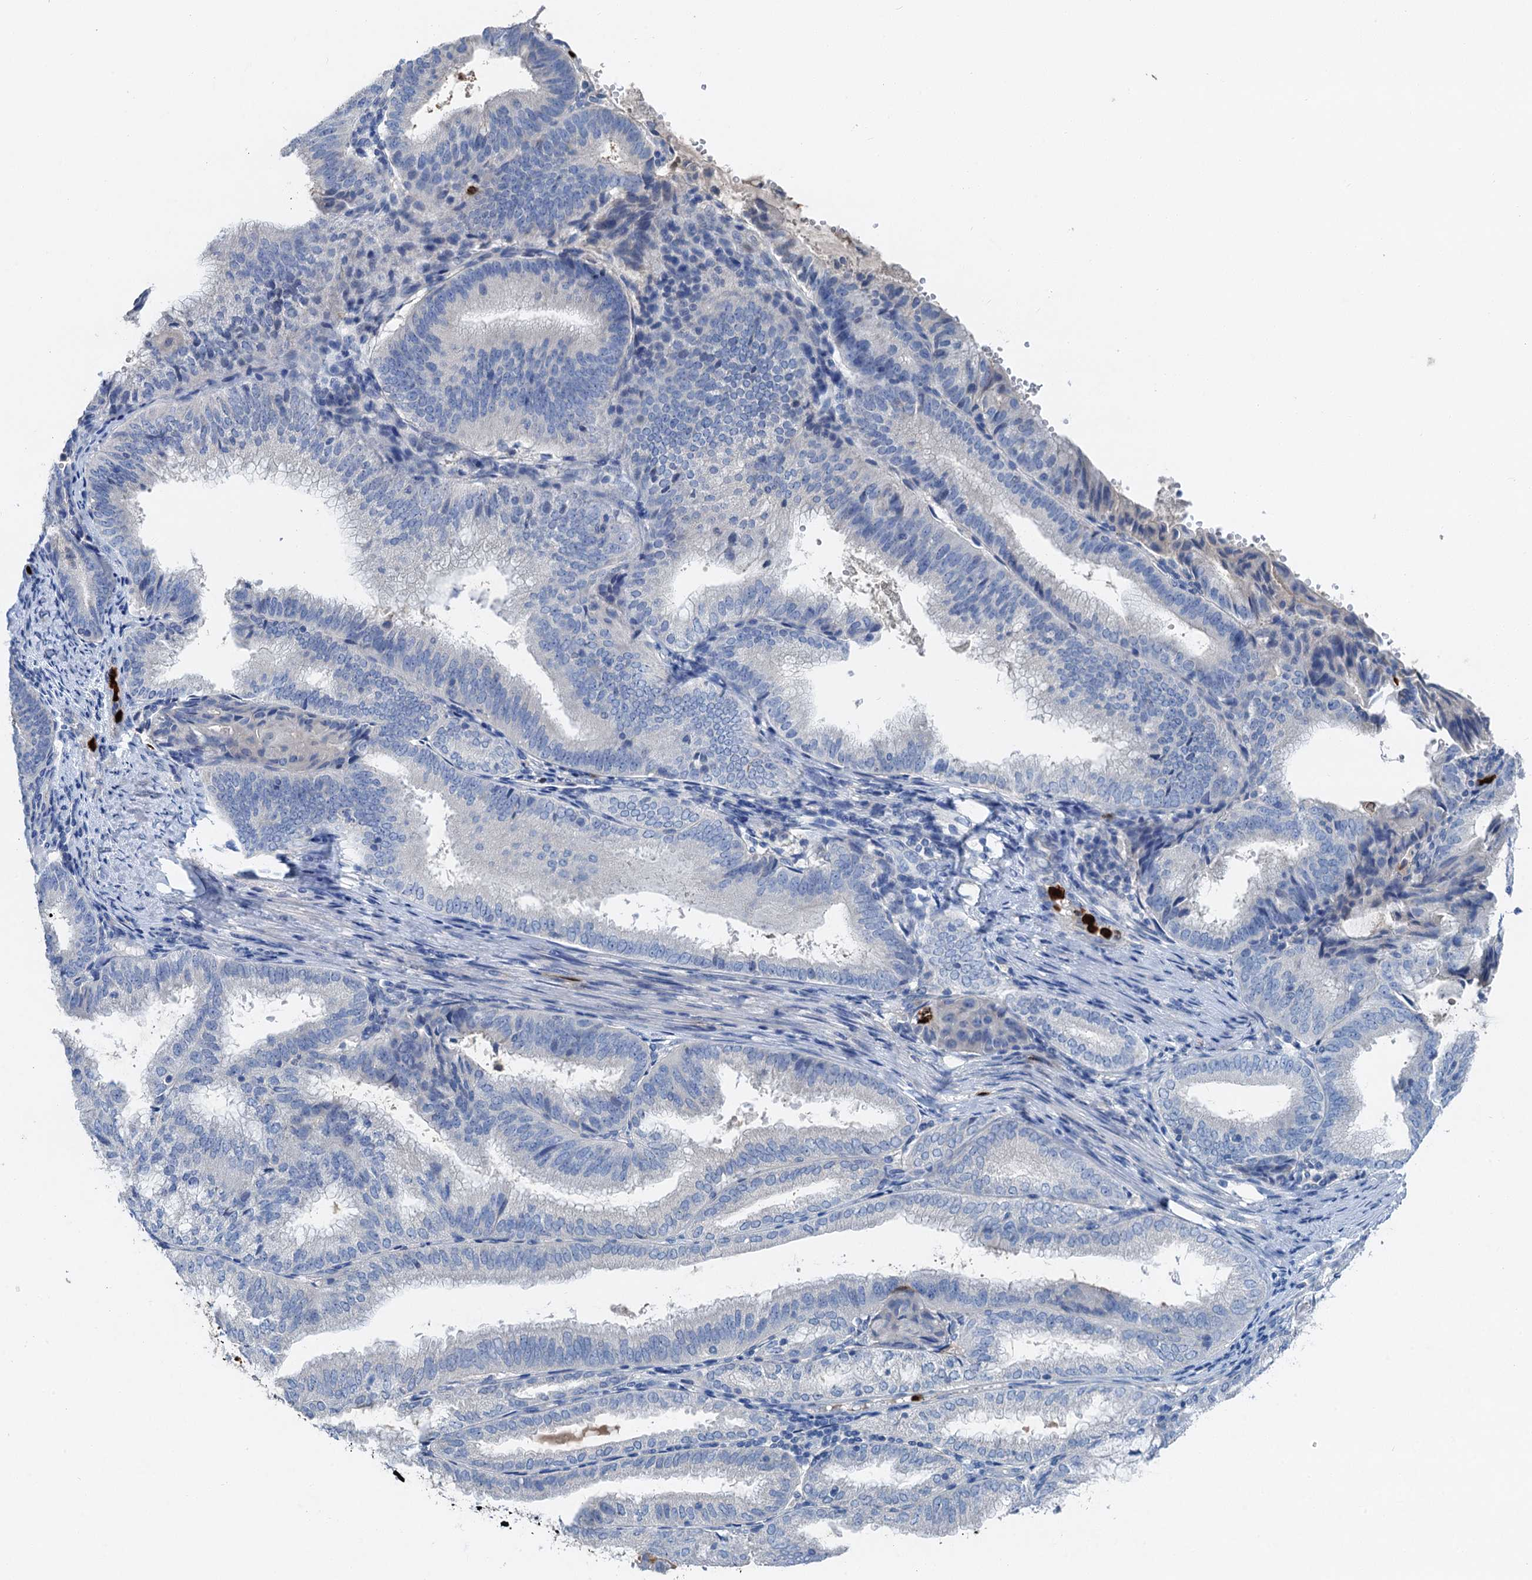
{"staining": {"intensity": "negative", "quantity": "none", "location": "none"}, "tissue": "endometrial cancer", "cell_type": "Tumor cells", "image_type": "cancer", "snomed": [{"axis": "morphology", "description": "Adenocarcinoma, NOS"}, {"axis": "topography", "description": "Endometrium"}], "caption": "Immunohistochemistry (IHC) of human adenocarcinoma (endometrial) exhibits no expression in tumor cells.", "gene": "OTOA", "patient": {"sex": "female", "age": 49}}